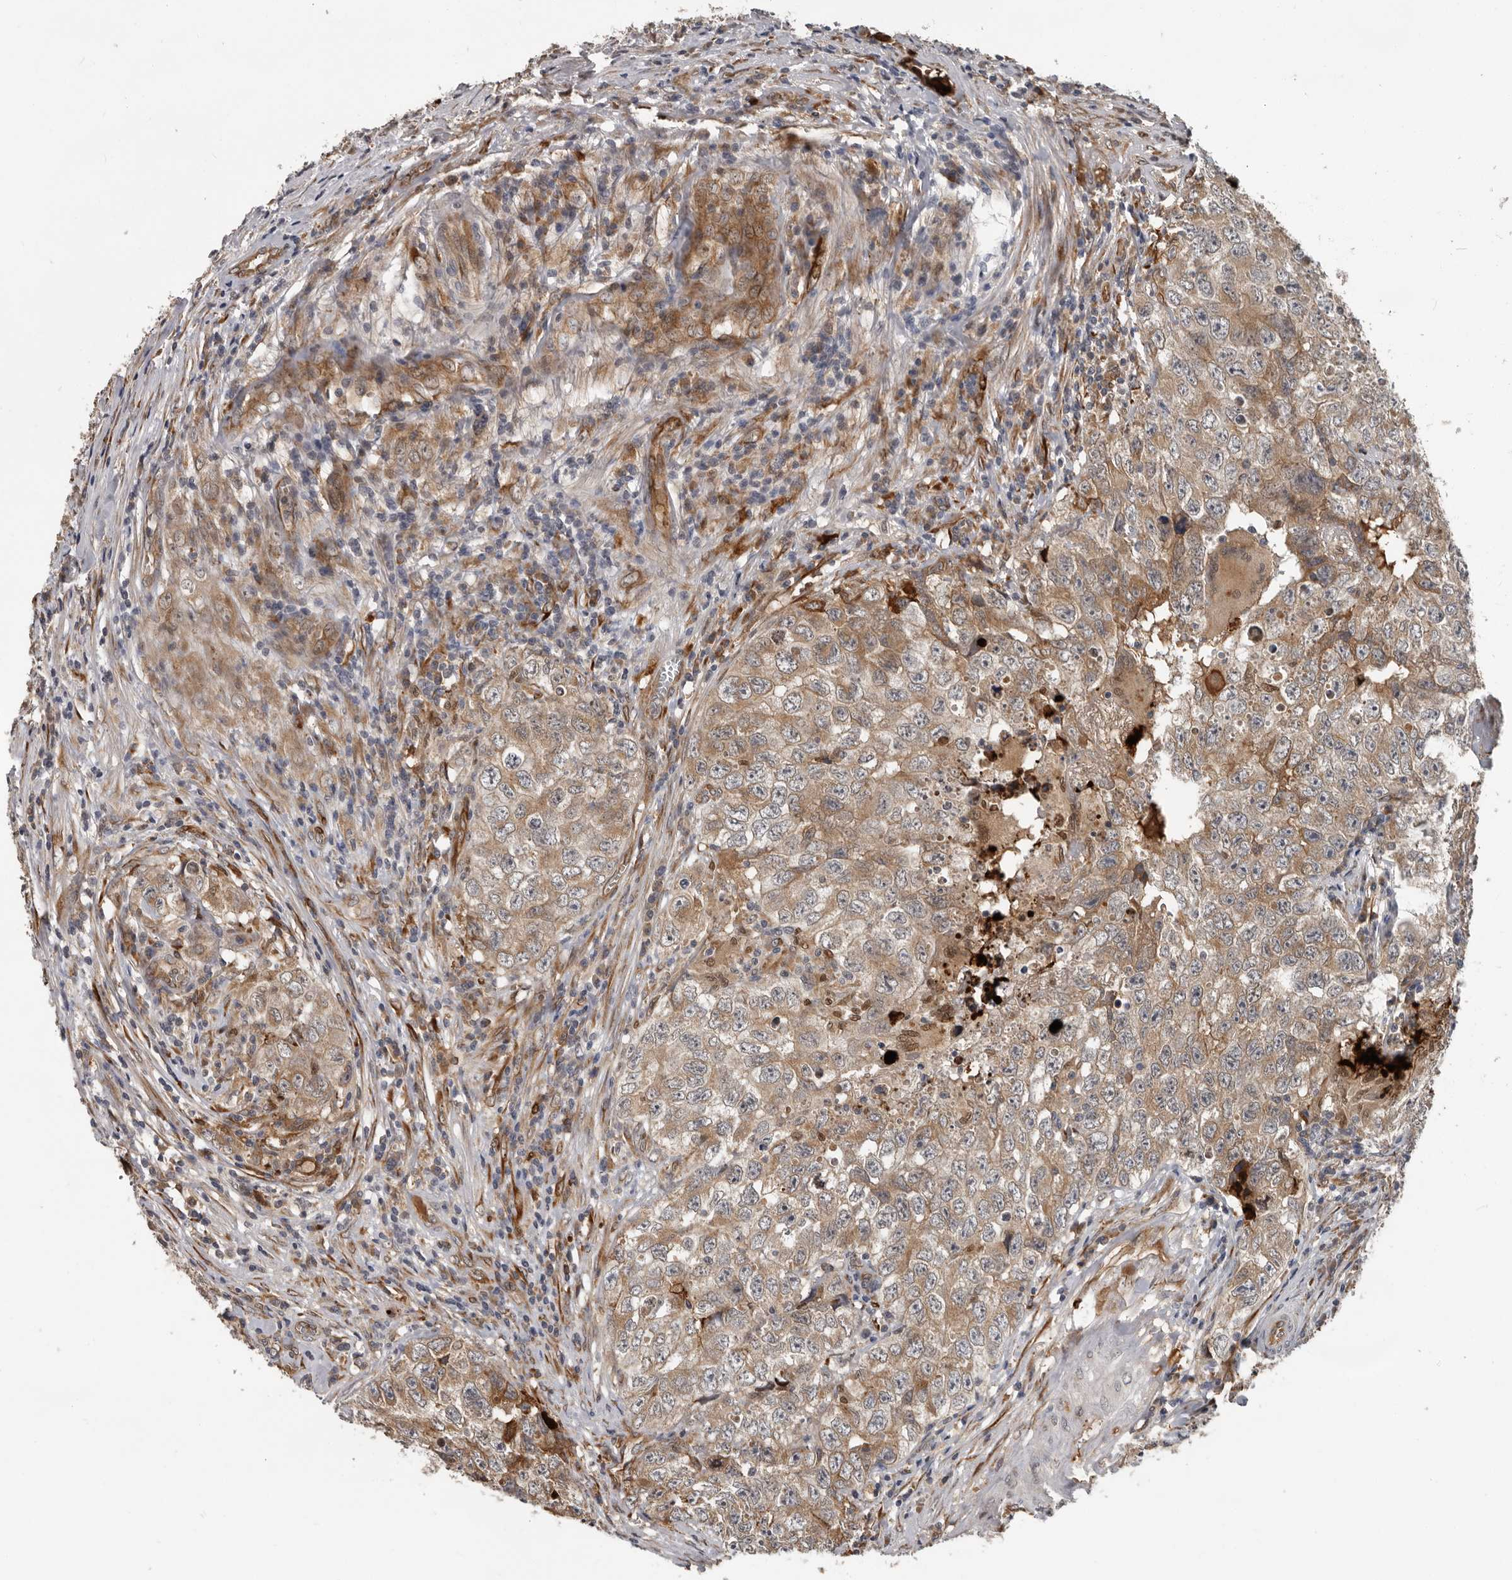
{"staining": {"intensity": "moderate", "quantity": ">75%", "location": "cytoplasmic/membranous"}, "tissue": "testis cancer", "cell_type": "Tumor cells", "image_type": "cancer", "snomed": [{"axis": "morphology", "description": "Seminoma, NOS"}, {"axis": "morphology", "description": "Carcinoma, Embryonal, NOS"}, {"axis": "topography", "description": "Testis"}], "caption": "Protein staining shows moderate cytoplasmic/membranous expression in about >75% of tumor cells in testis embryonal carcinoma.", "gene": "MTF1", "patient": {"sex": "male", "age": 43}}